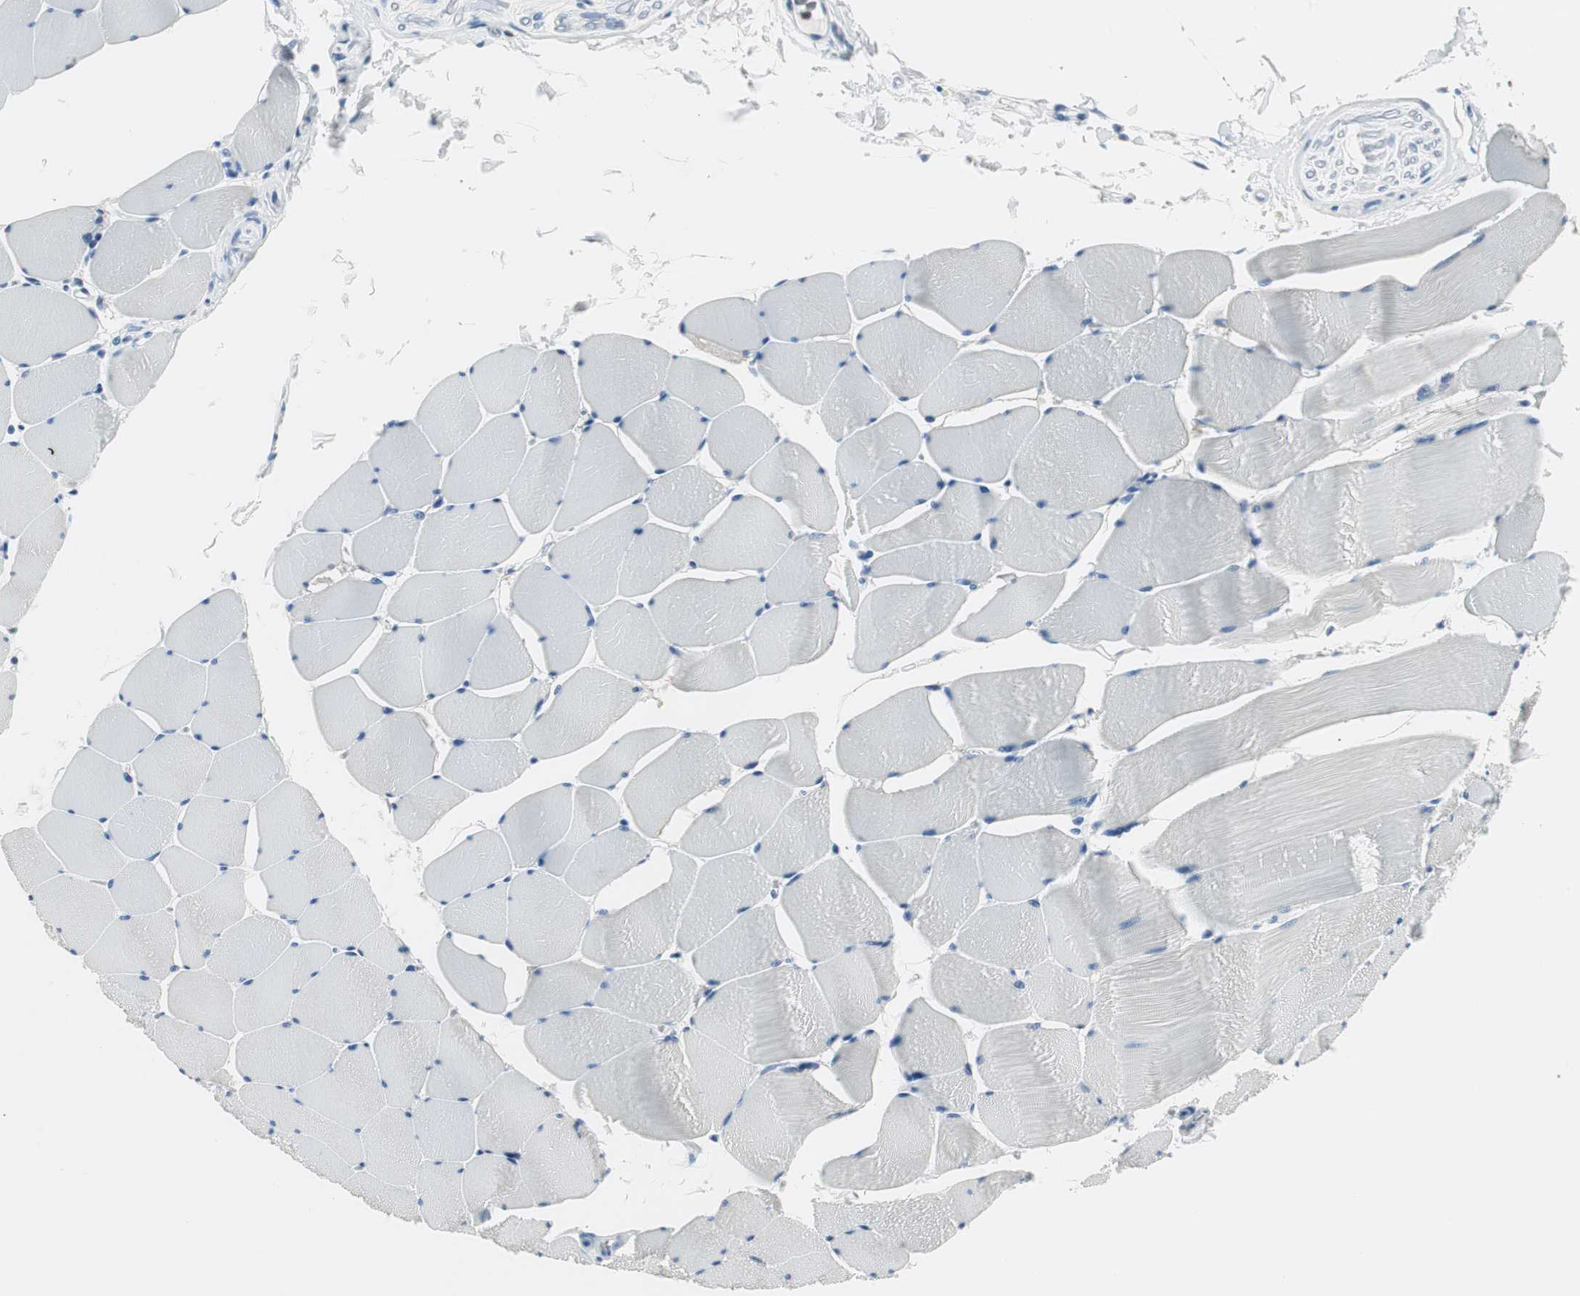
{"staining": {"intensity": "negative", "quantity": "none", "location": "none"}, "tissue": "skeletal muscle", "cell_type": "Myocytes", "image_type": "normal", "snomed": [{"axis": "morphology", "description": "Normal tissue, NOS"}, {"axis": "topography", "description": "Skeletal muscle"}], "caption": "IHC of benign human skeletal muscle exhibits no positivity in myocytes.", "gene": "FBP1", "patient": {"sex": "male", "age": 62}}